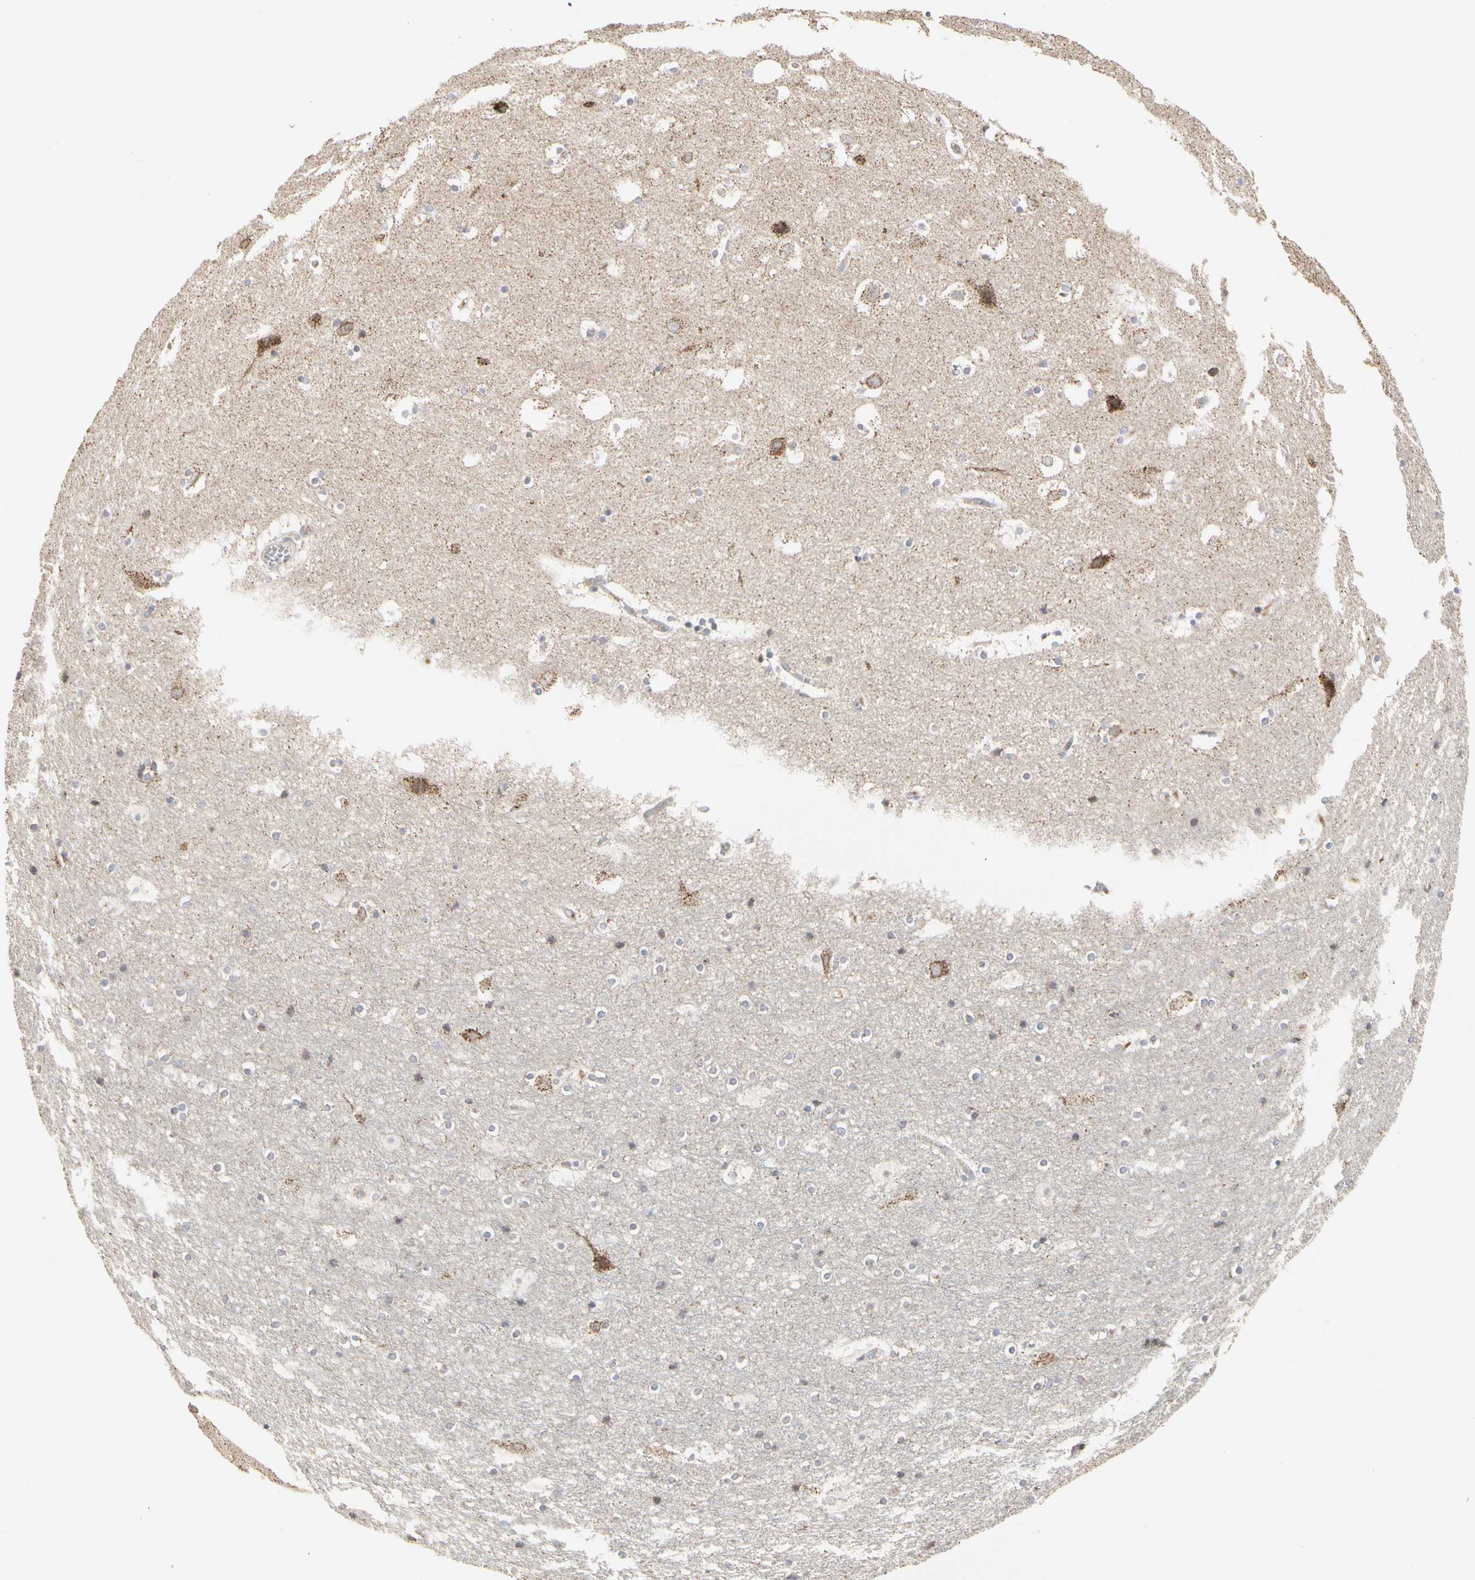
{"staining": {"intensity": "negative", "quantity": "none", "location": "none"}, "tissue": "hippocampus", "cell_type": "Glial cells", "image_type": "normal", "snomed": [{"axis": "morphology", "description": "Normal tissue, NOS"}, {"axis": "topography", "description": "Hippocampus"}], "caption": "Immunohistochemistry histopathology image of benign hippocampus stained for a protein (brown), which demonstrates no positivity in glial cells.", "gene": "TSKU", "patient": {"sex": "male", "age": 45}}